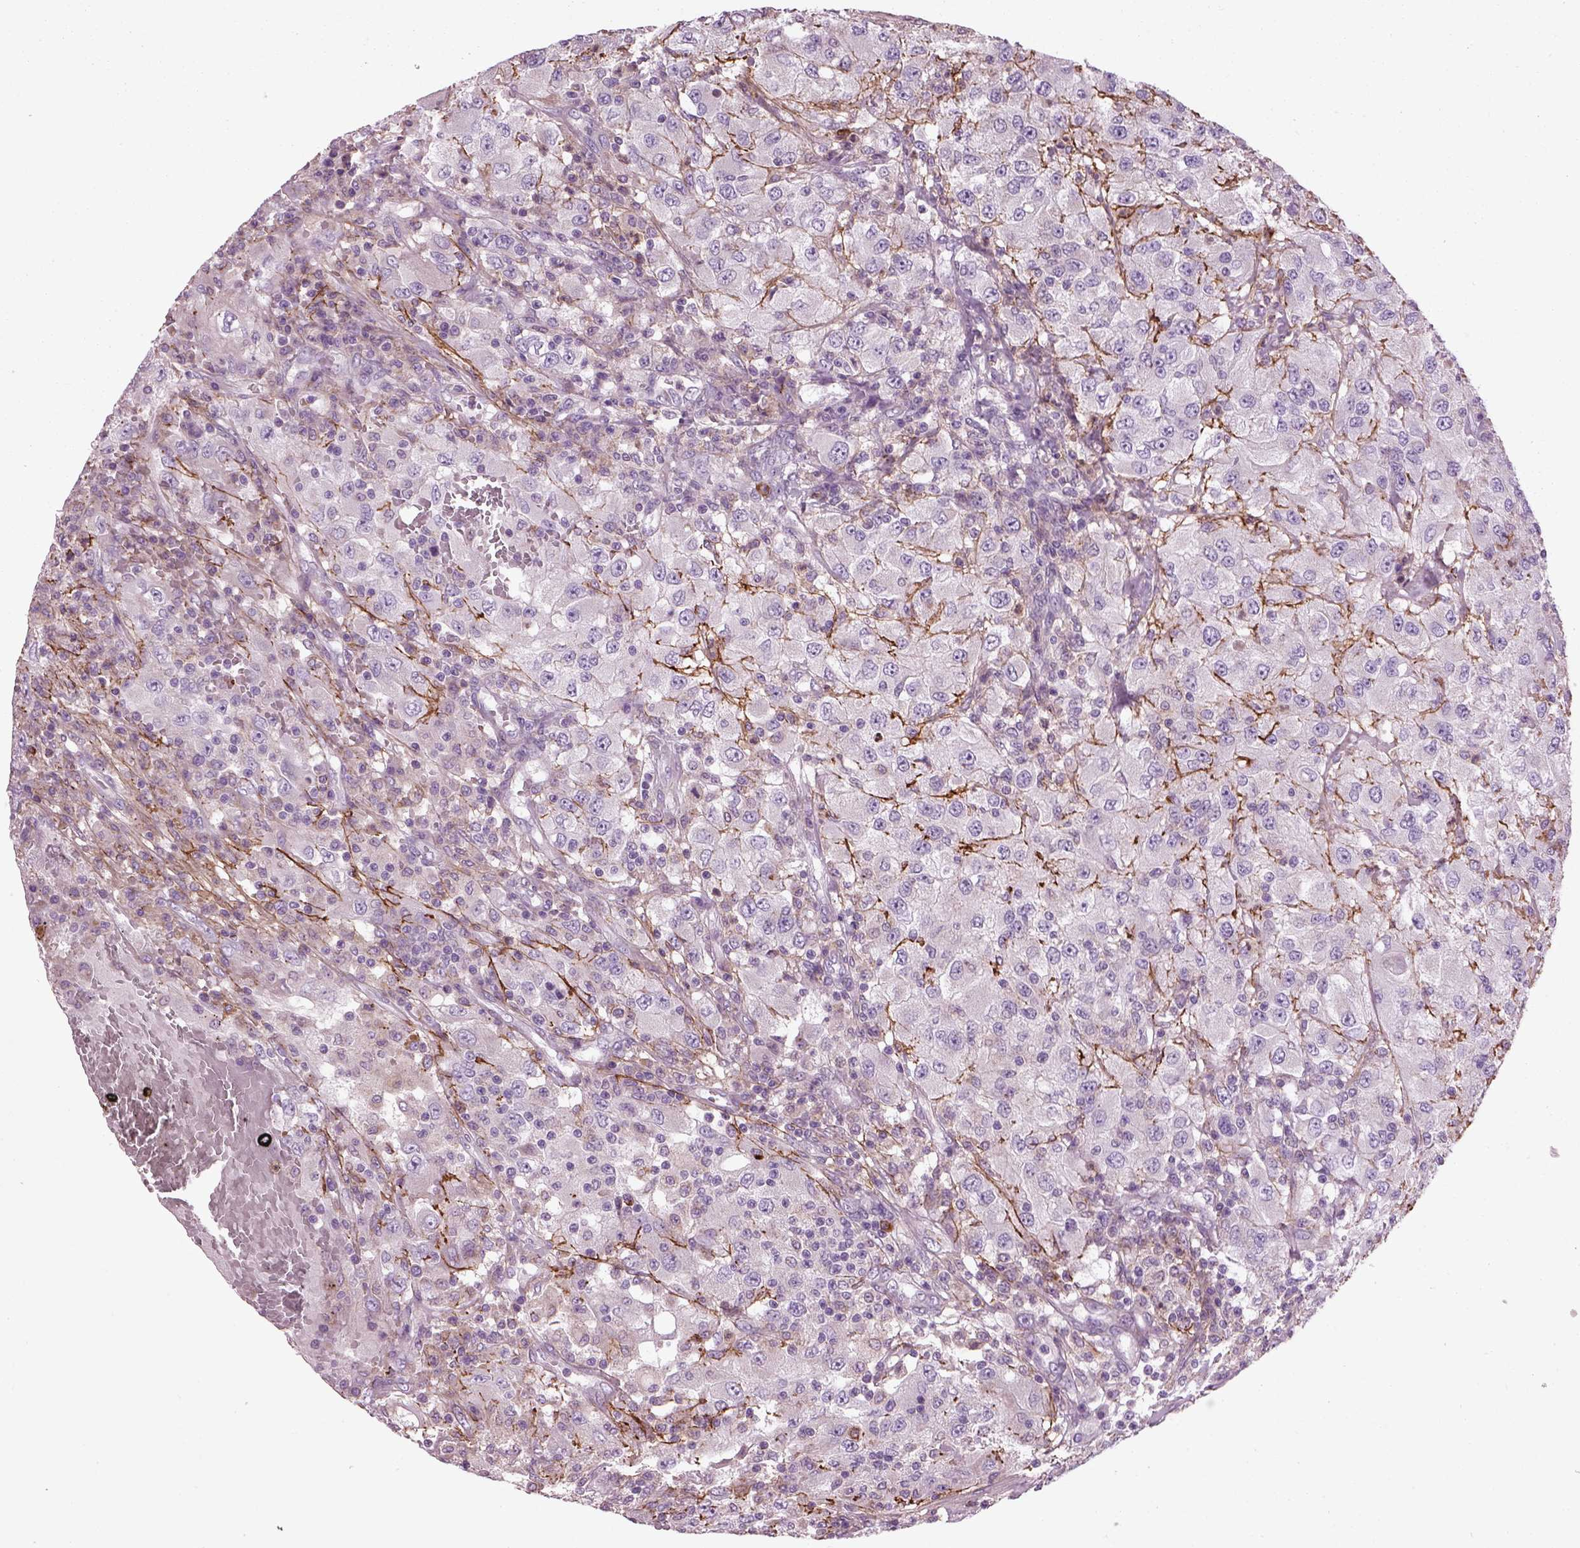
{"staining": {"intensity": "negative", "quantity": "none", "location": "none"}, "tissue": "renal cancer", "cell_type": "Tumor cells", "image_type": "cancer", "snomed": [{"axis": "morphology", "description": "Adenocarcinoma, NOS"}, {"axis": "topography", "description": "Kidney"}], "caption": "This is an immunohistochemistry image of adenocarcinoma (renal). There is no positivity in tumor cells.", "gene": "EMILIN2", "patient": {"sex": "female", "age": 67}}